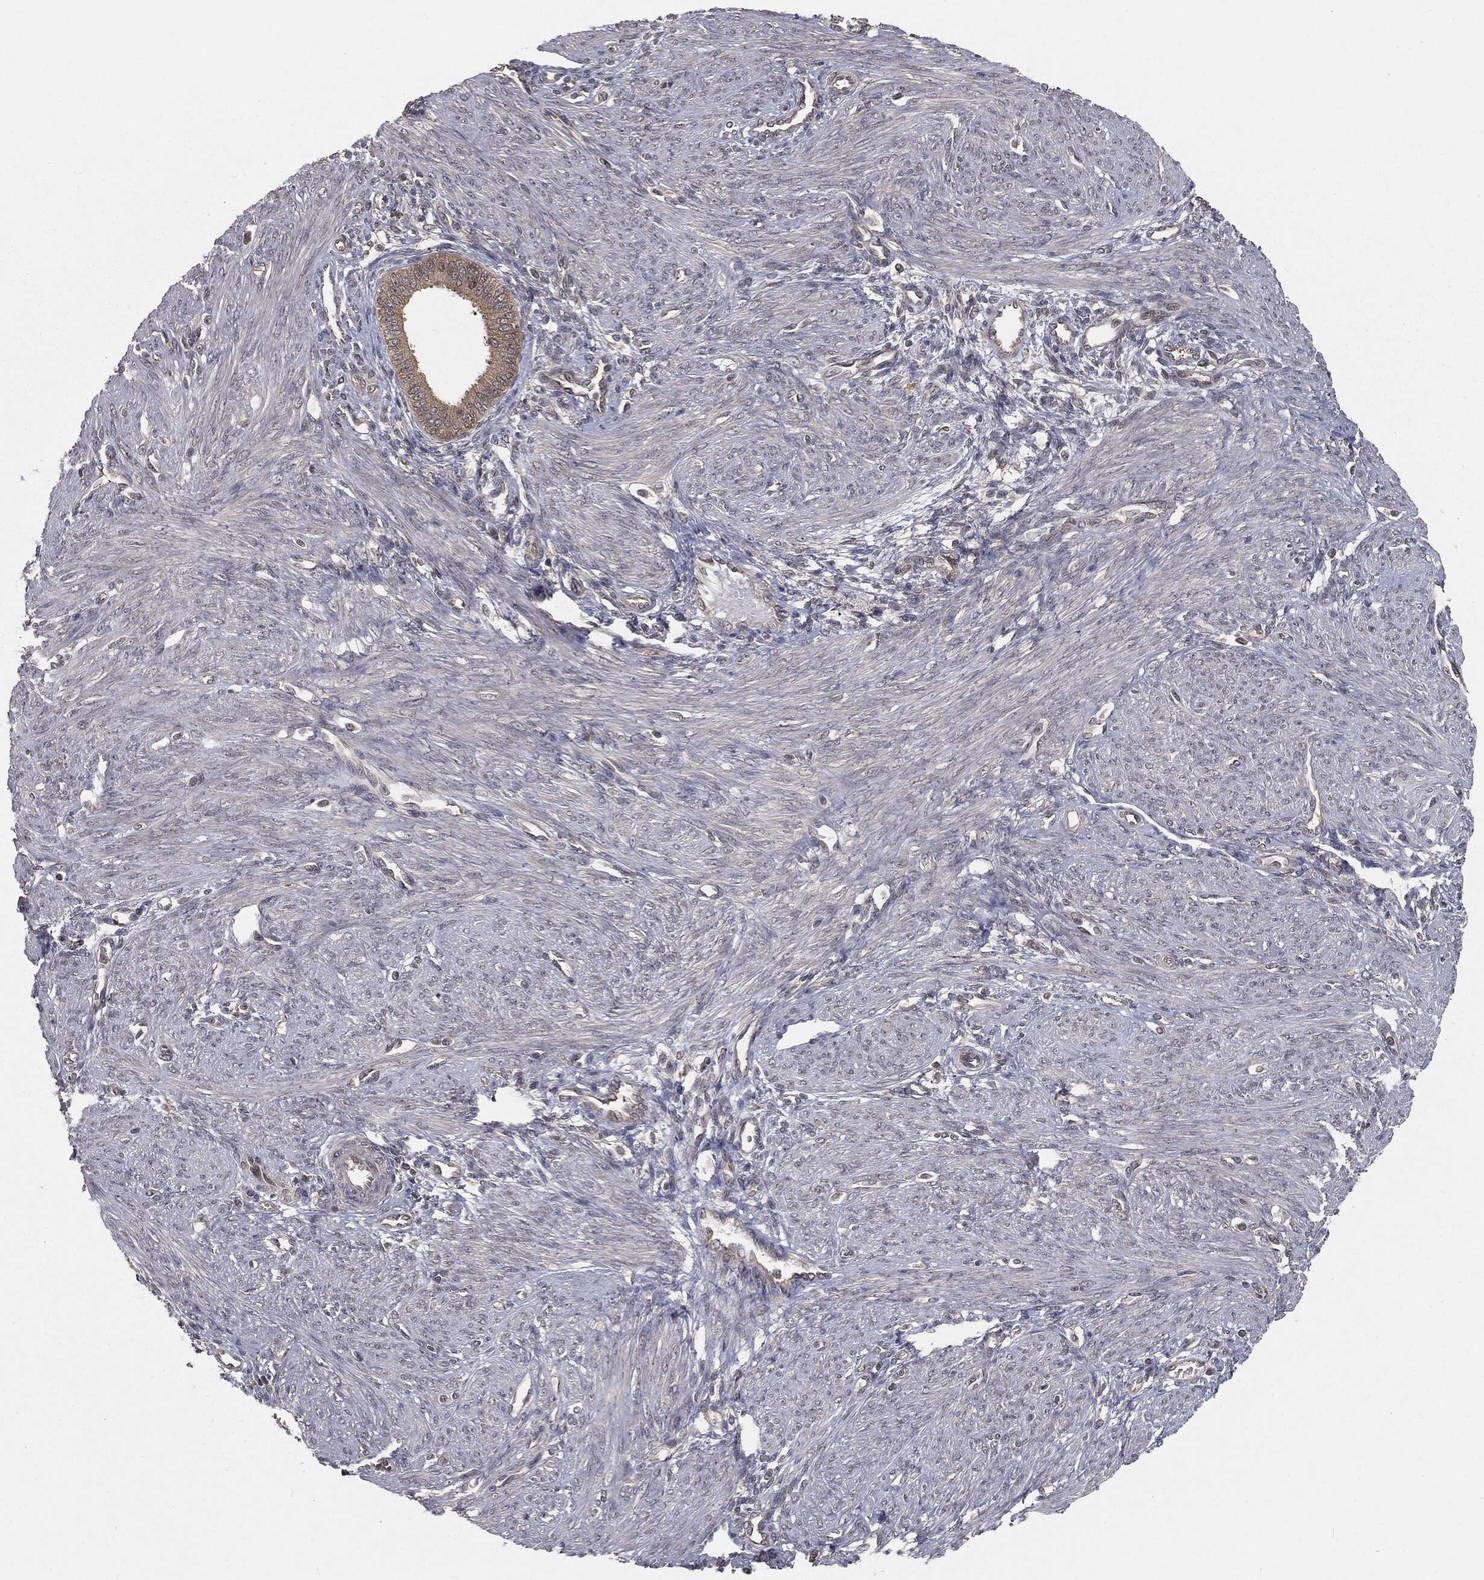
{"staining": {"intensity": "negative", "quantity": "none", "location": "none"}, "tissue": "endometrium", "cell_type": "Cells in endometrial stroma", "image_type": "normal", "snomed": [{"axis": "morphology", "description": "Normal tissue, NOS"}, {"axis": "topography", "description": "Endometrium"}], "caption": "The immunohistochemistry photomicrograph has no significant positivity in cells in endometrial stroma of endometrium. (Brightfield microscopy of DAB (3,3'-diaminobenzidine) immunohistochemistry at high magnification).", "gene": "FBXO7", "patient": {"sex": "female", "age": 39}}